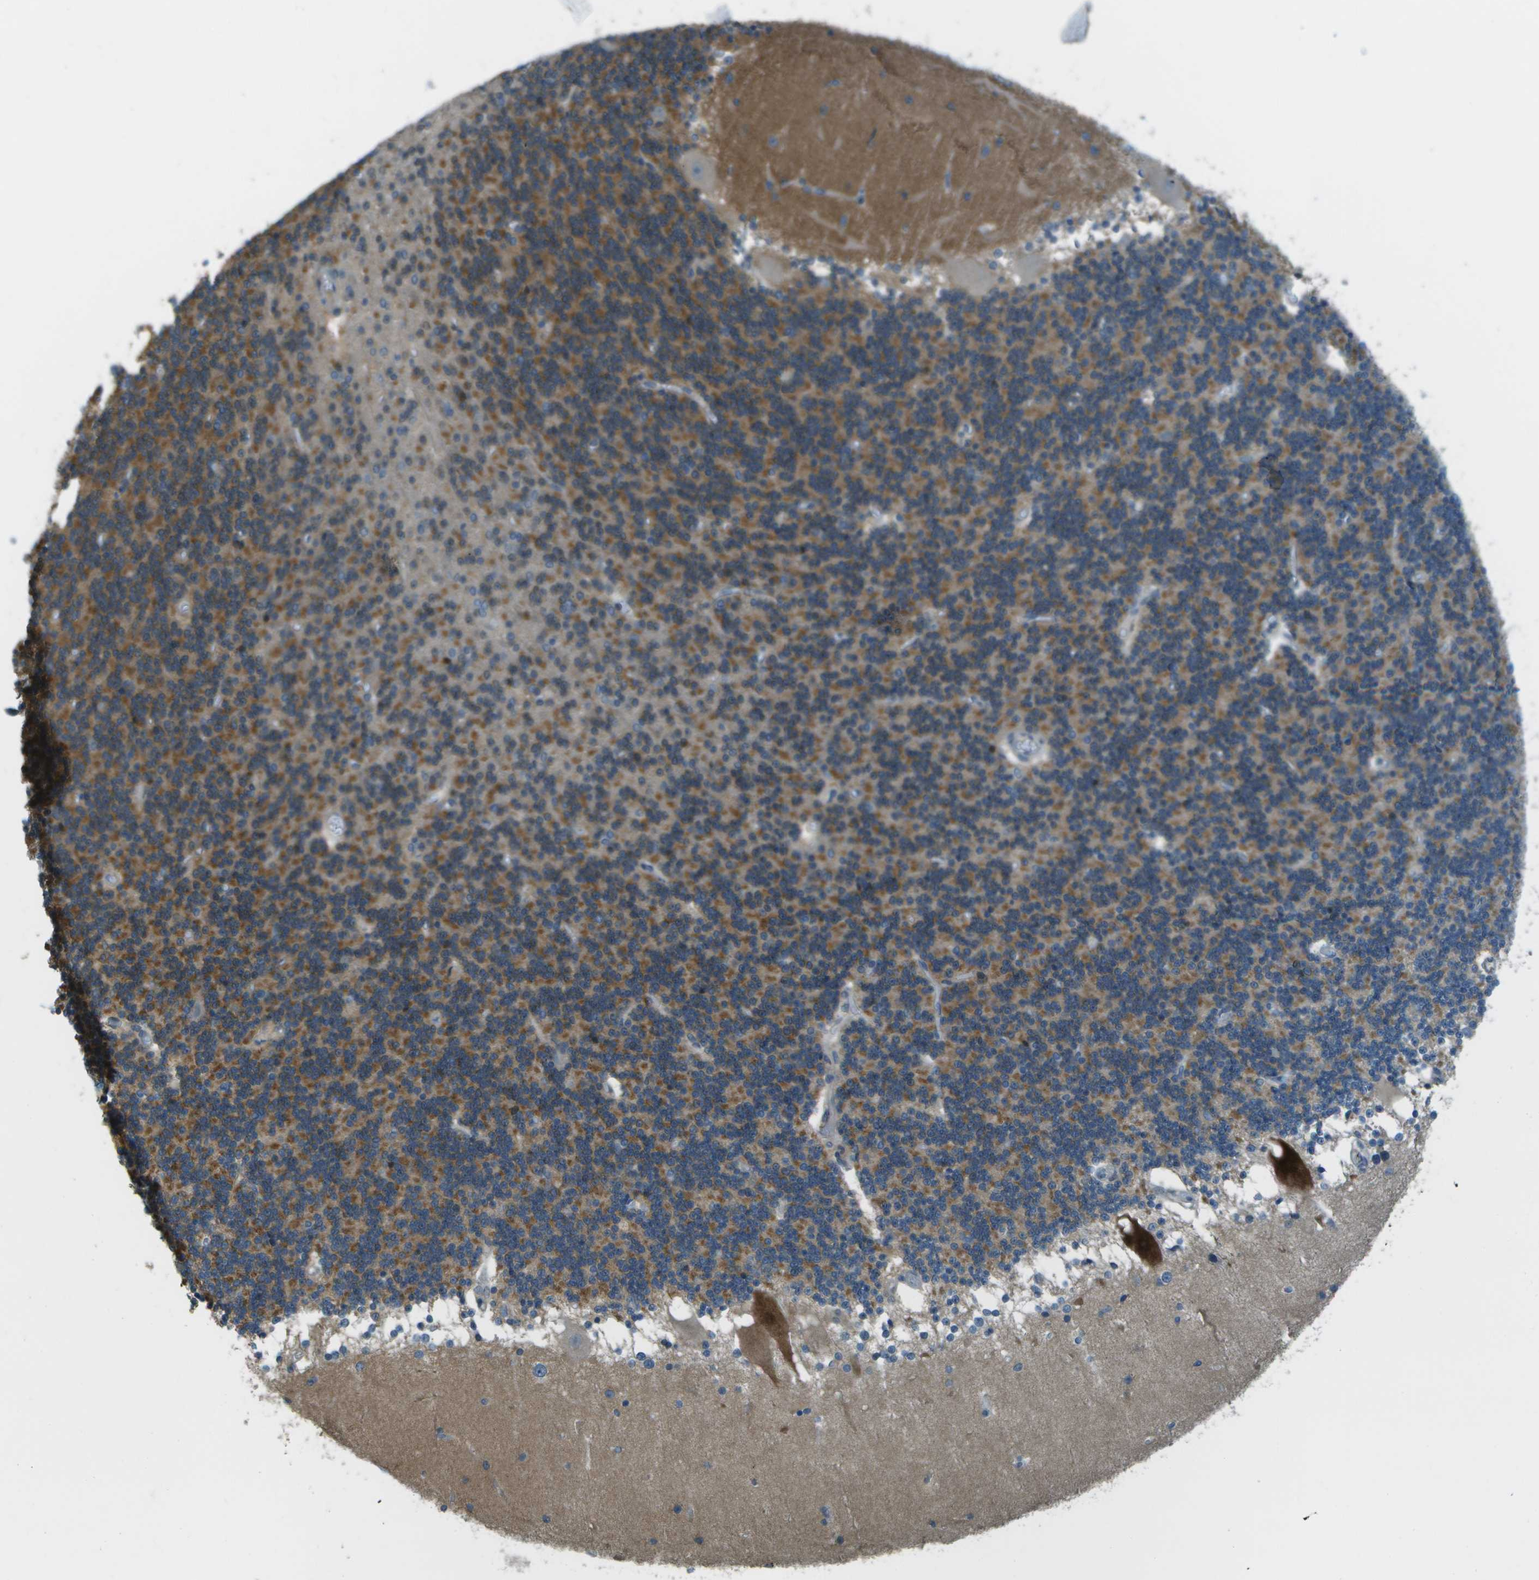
{"staining": {"intensity": "strong", "quantity": "<25%", "location": "cytoplasmic/membranous"}, "tissue": "cerebellum", "cell_type": "Cells in granular layer", "image_type": "normal", "snomed": [{"axis": "morphology", "description": "Normal tissue, NOS"}, {"axis": "topography", "description": "Cerebellum"}], "caption": "This is a photomicrograph of IHC staining of benign cerebellum, which shows strong positivity in the cytoplasmic/membranous of cells in granular layer.", "gene": "LRRC66", "patient": {"sex": "female", "age": 54}}